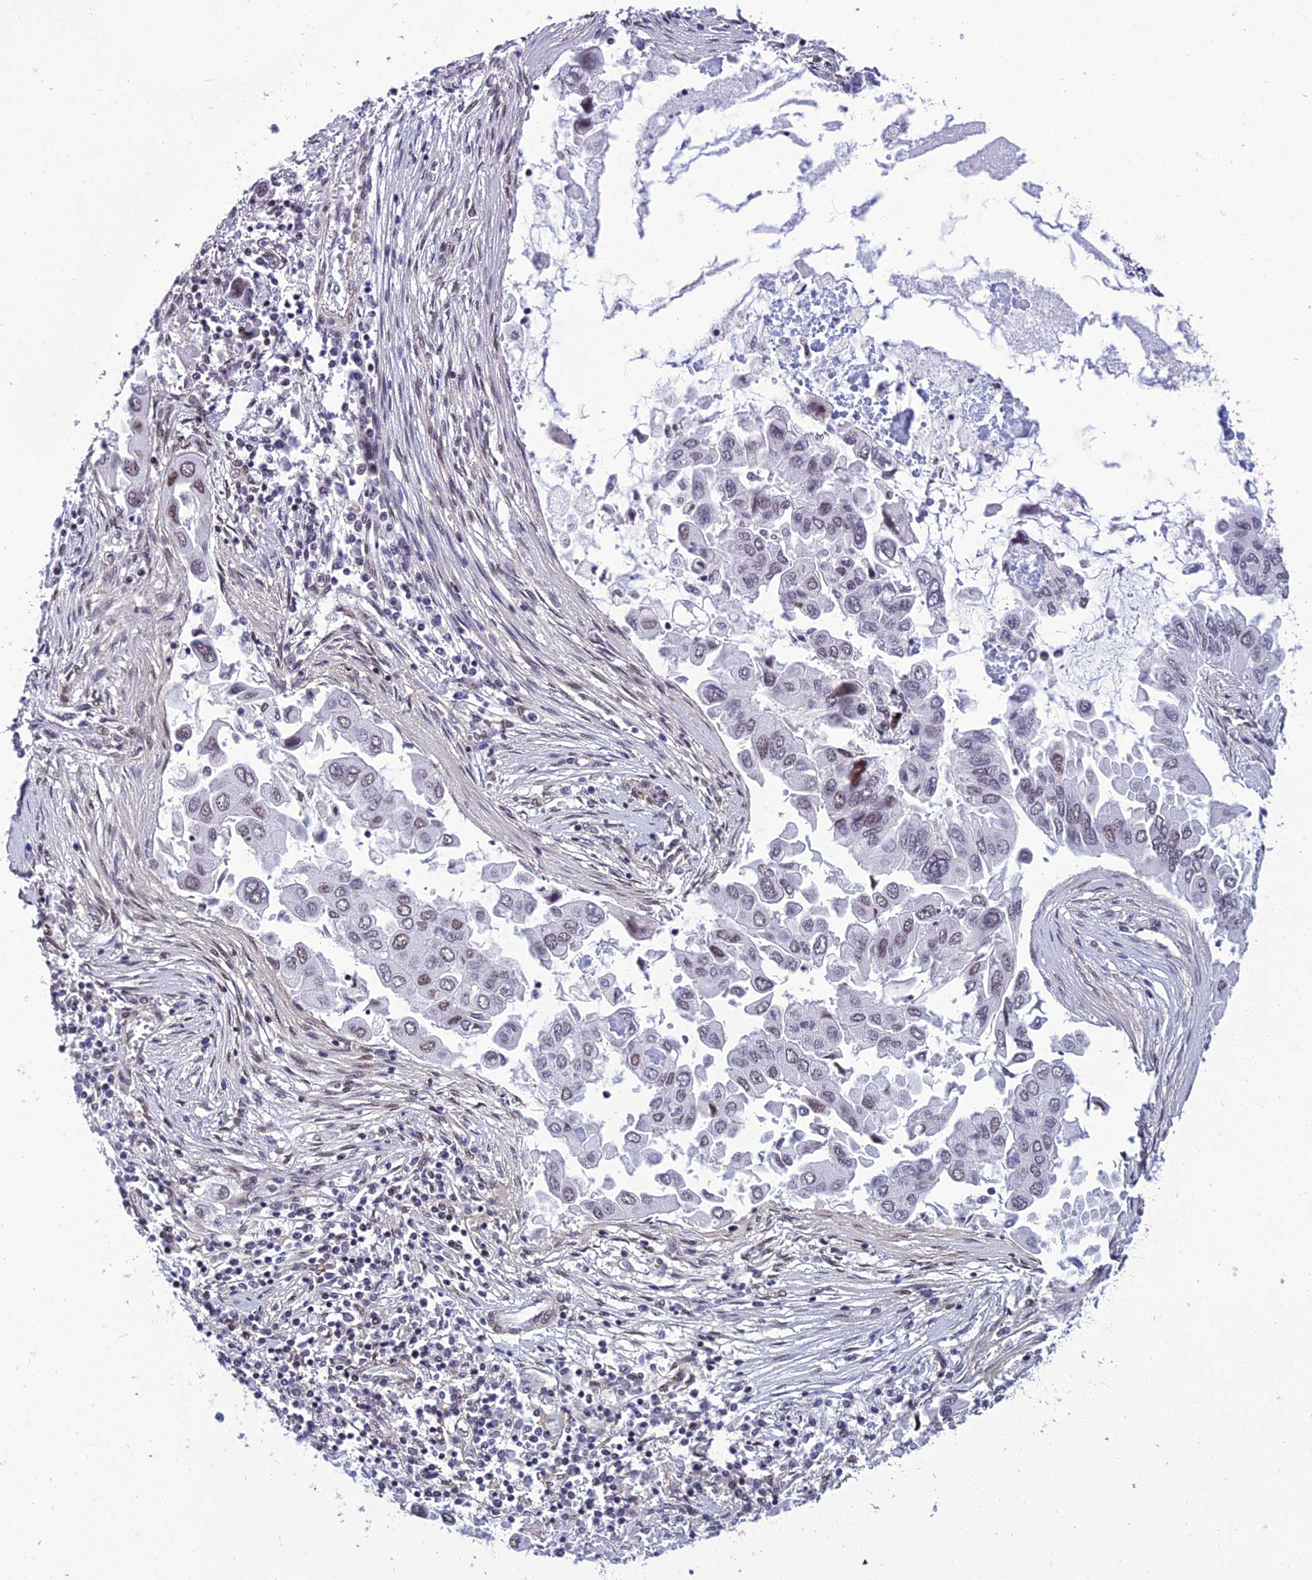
{"staining": {"intensity": "weak", "quantity": "25%-75%", "location": "nuclear"}, "tissue": "lung cancer", "cell_type": "Tumor cells", "image_type": "cancer", "snomed": [{"axis": "morphology", "description": "Adenocarcinoma, NOS"}, {"axis": "topography", "description": "Lung"}], "caption": "An image of lung cancer (adenocarcinoma) stained for a protein reveals weak nuclear brown staining in tumor cells.", "gene": "RSRC1", "patient": {"sex": "female", "age": 76}}